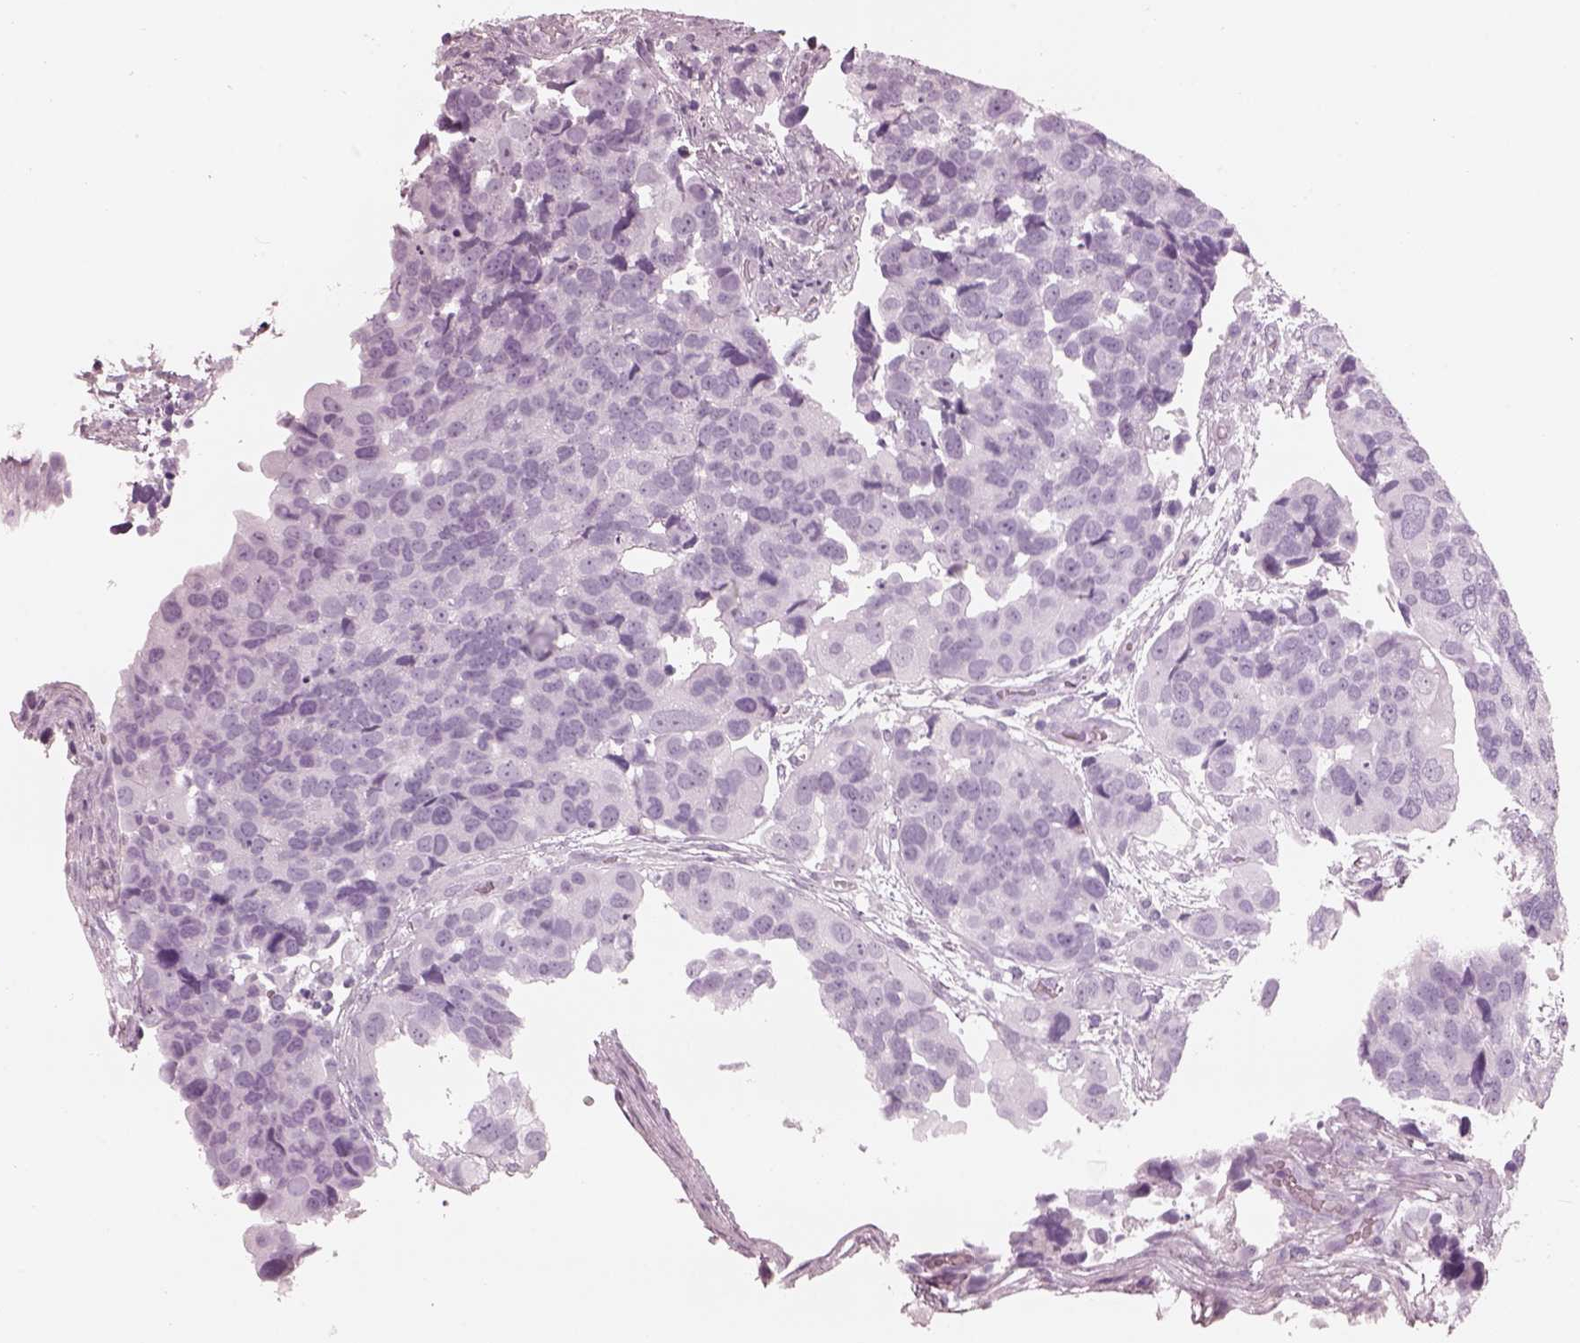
{"staining": {"intensity": "negative", "quantity": "none", "location": "none"}, "tissue": "urothelial cancer", "cell_type": "Tumor cells", "image_type": "cancer", "snomed": [{"axis": "morphology", "description": "Urothelial carcinoma, High grade"}, {"axis": "topography", "description": "Urinary bladder"}], "caption": "DAB (3,3'-diaminobenzidine) immunohistochemical staining of human urothelial cancer demonstrates no significant staining in tumor cells.", "gene": "FABP9", "patient": {"sex": "male", "age": 60}}